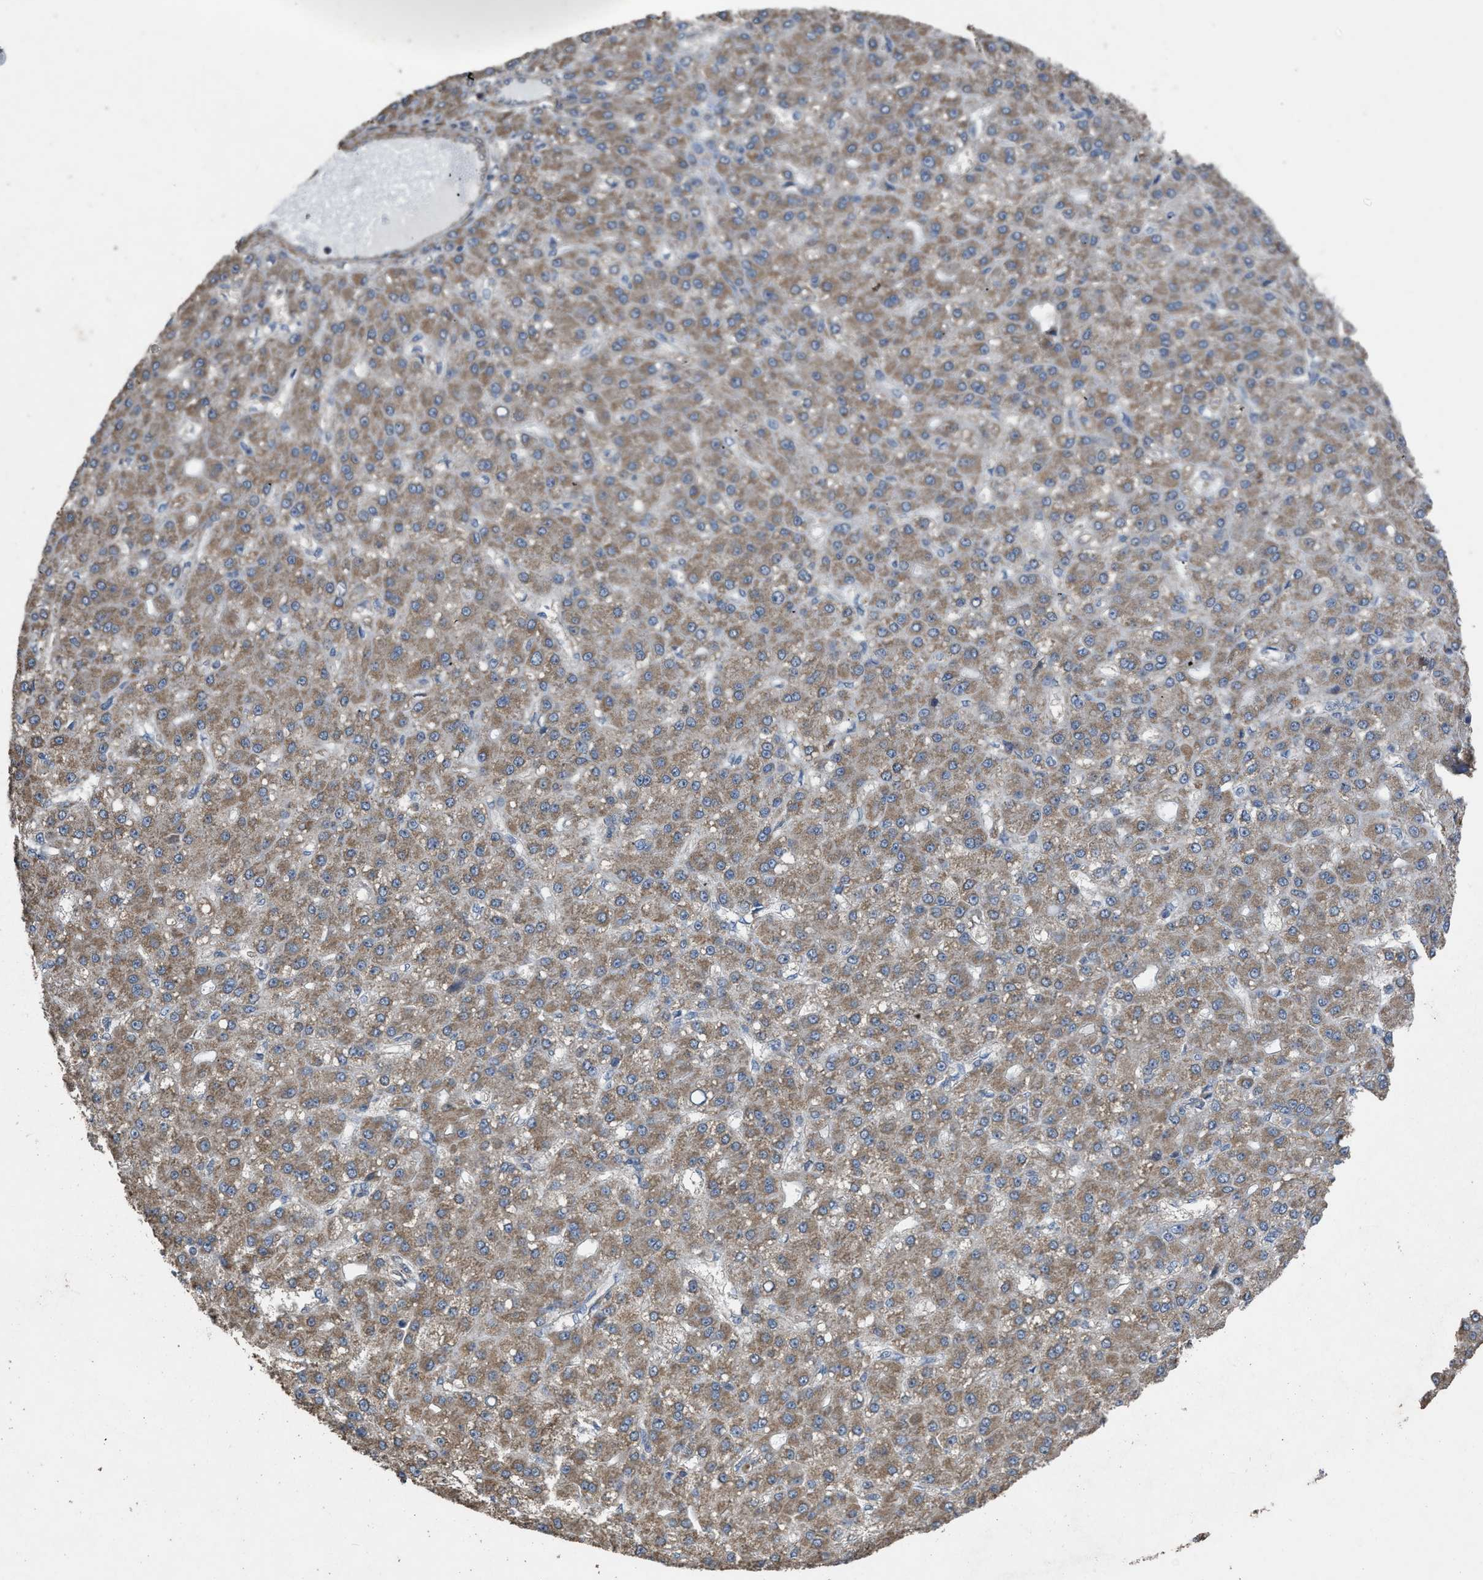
{"staining": {"intensity": "moderate", "quantity": ">75%", "location": "cytoplasmic/membranous"}, "tissue": "liver cancer", "cell_type": "Tumor cells", "image_type": "cancer", "snomed": [{"axis": "morphology", "description": "Carcinoma, Hepatocellular, NOS"}, {"axis": "topography", "description": "Liver"}], "caption": "Human hepatocellular carcinoma (liver) stained with a brown dye reveals moderate cytoplasmic/membranous positive expression in approximately >75% of tumor cells.", "gene": "ARL6", "patient": {"sex": "male", "age": 67}}